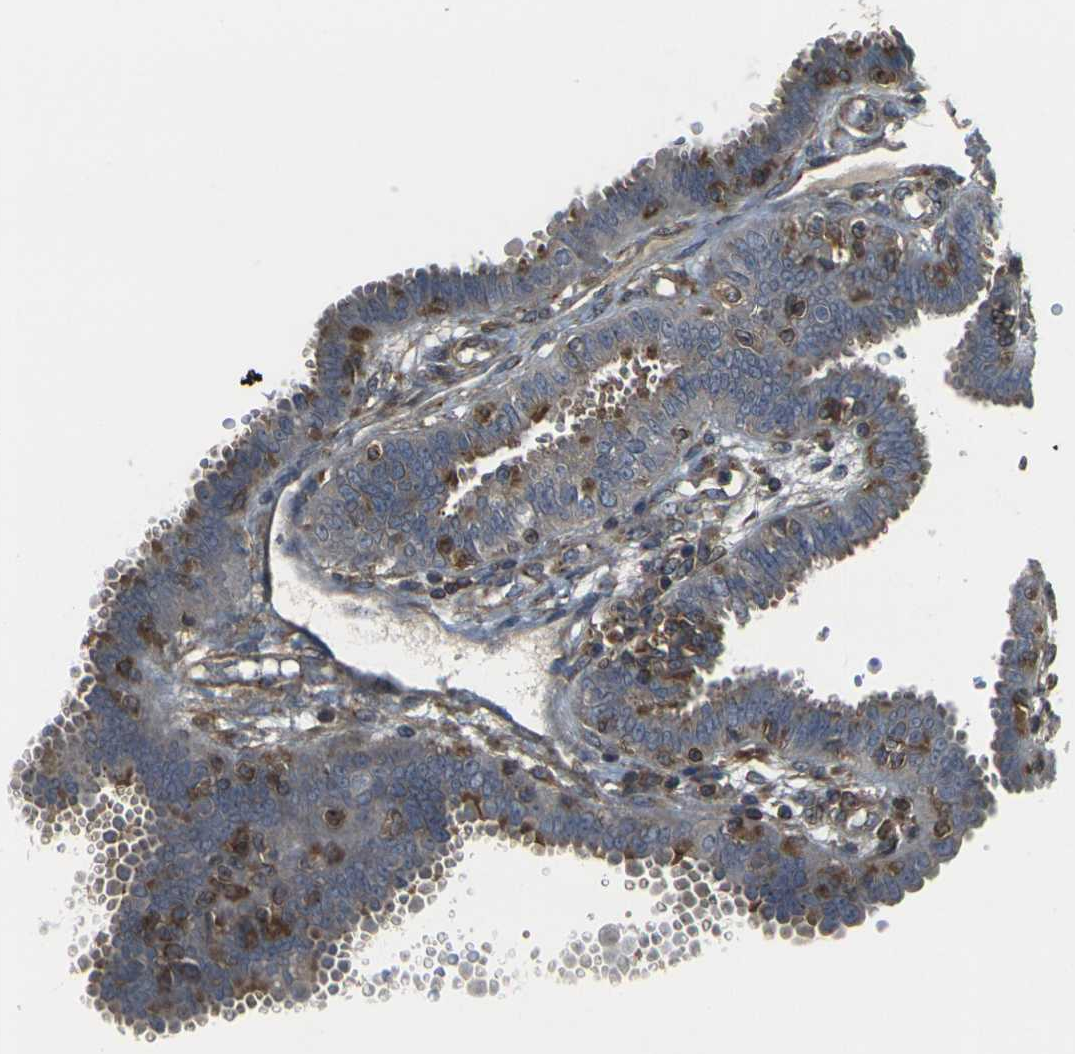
{"staining": {"intensity": "moderate", "quantity": "25%-75%", "location": "cytoplasmic/membranous"}, "tissue": "fallopian tube", "cell_type": "Glandular cells", "image_type": "normal", "snomed": [{"axis": "morphology", "description": "Normal tissue, NOS"}, {"axis": "topography", "description": "Fallopian tube"}], "caption": "Immunohistochemical staining of normal human fallopian tube demonstrates medium levels of moderate cytoplasmic/membranous staining in about 25%-75% of glandular cells. The protein of interest is stained brown, and the nuclei are stained in blue (DAB IHC with brightfield microscopy, high magnification).", "gene": "PRKACB", "patient": {"sex": "female", "age": 32}}